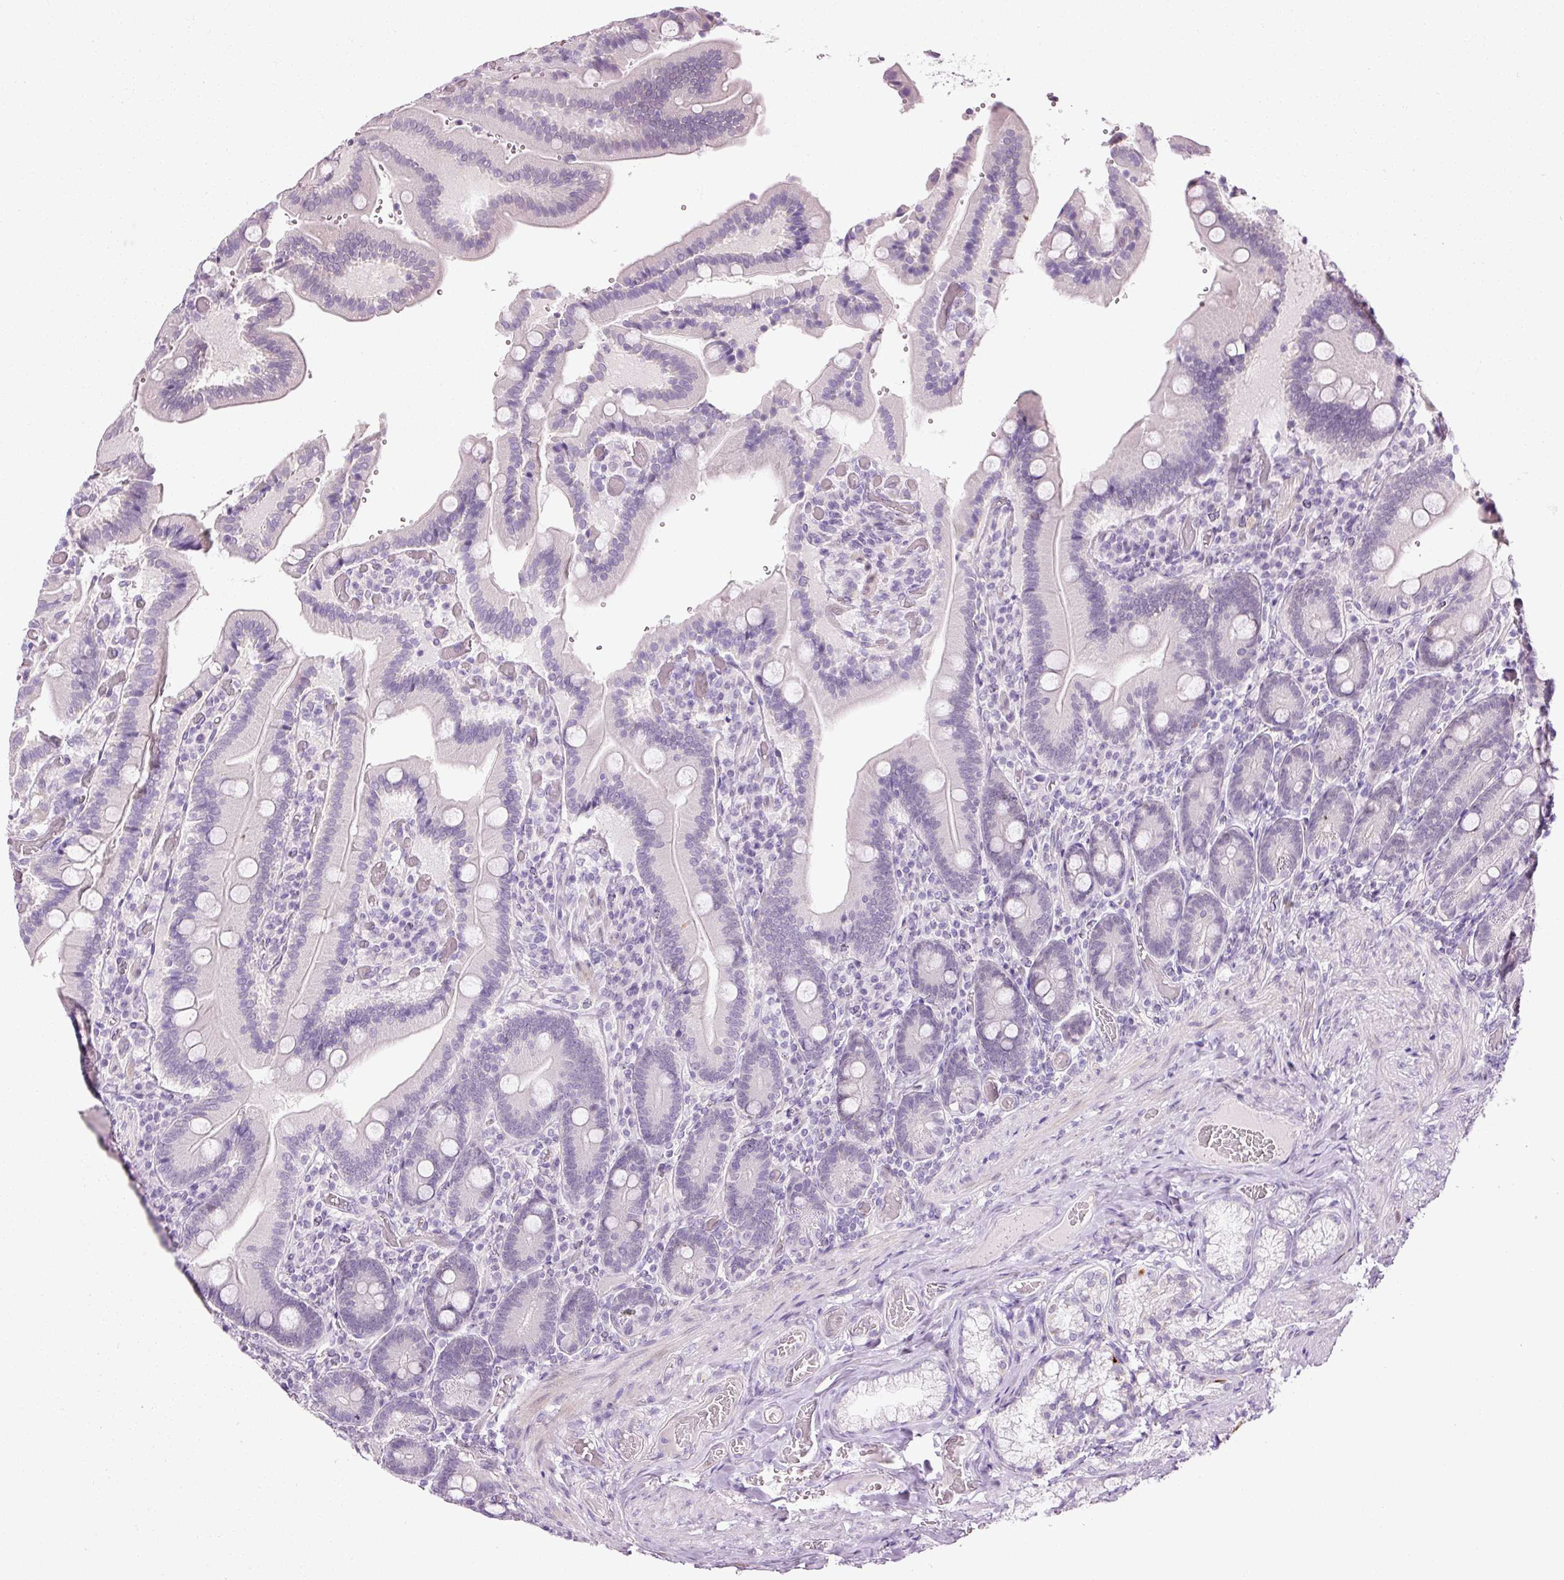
{"staining": {"intensity": "negative", "quantity": "none", "location": "none"}, "tissue": "duodenum", "cell_type": "Glandular cells", "image_type": "normal", "snomed": [{"axis": "morphology", "description": "Normal tissue, NOS"}, {"axis": "topography", "description": "Duodenum"}], "caption": "A photomicrograph of human duodenum is negative for staining in glandular cells.", "gene": "ANKRD20A1", "patient": {"sex": "female", "age": 62}}